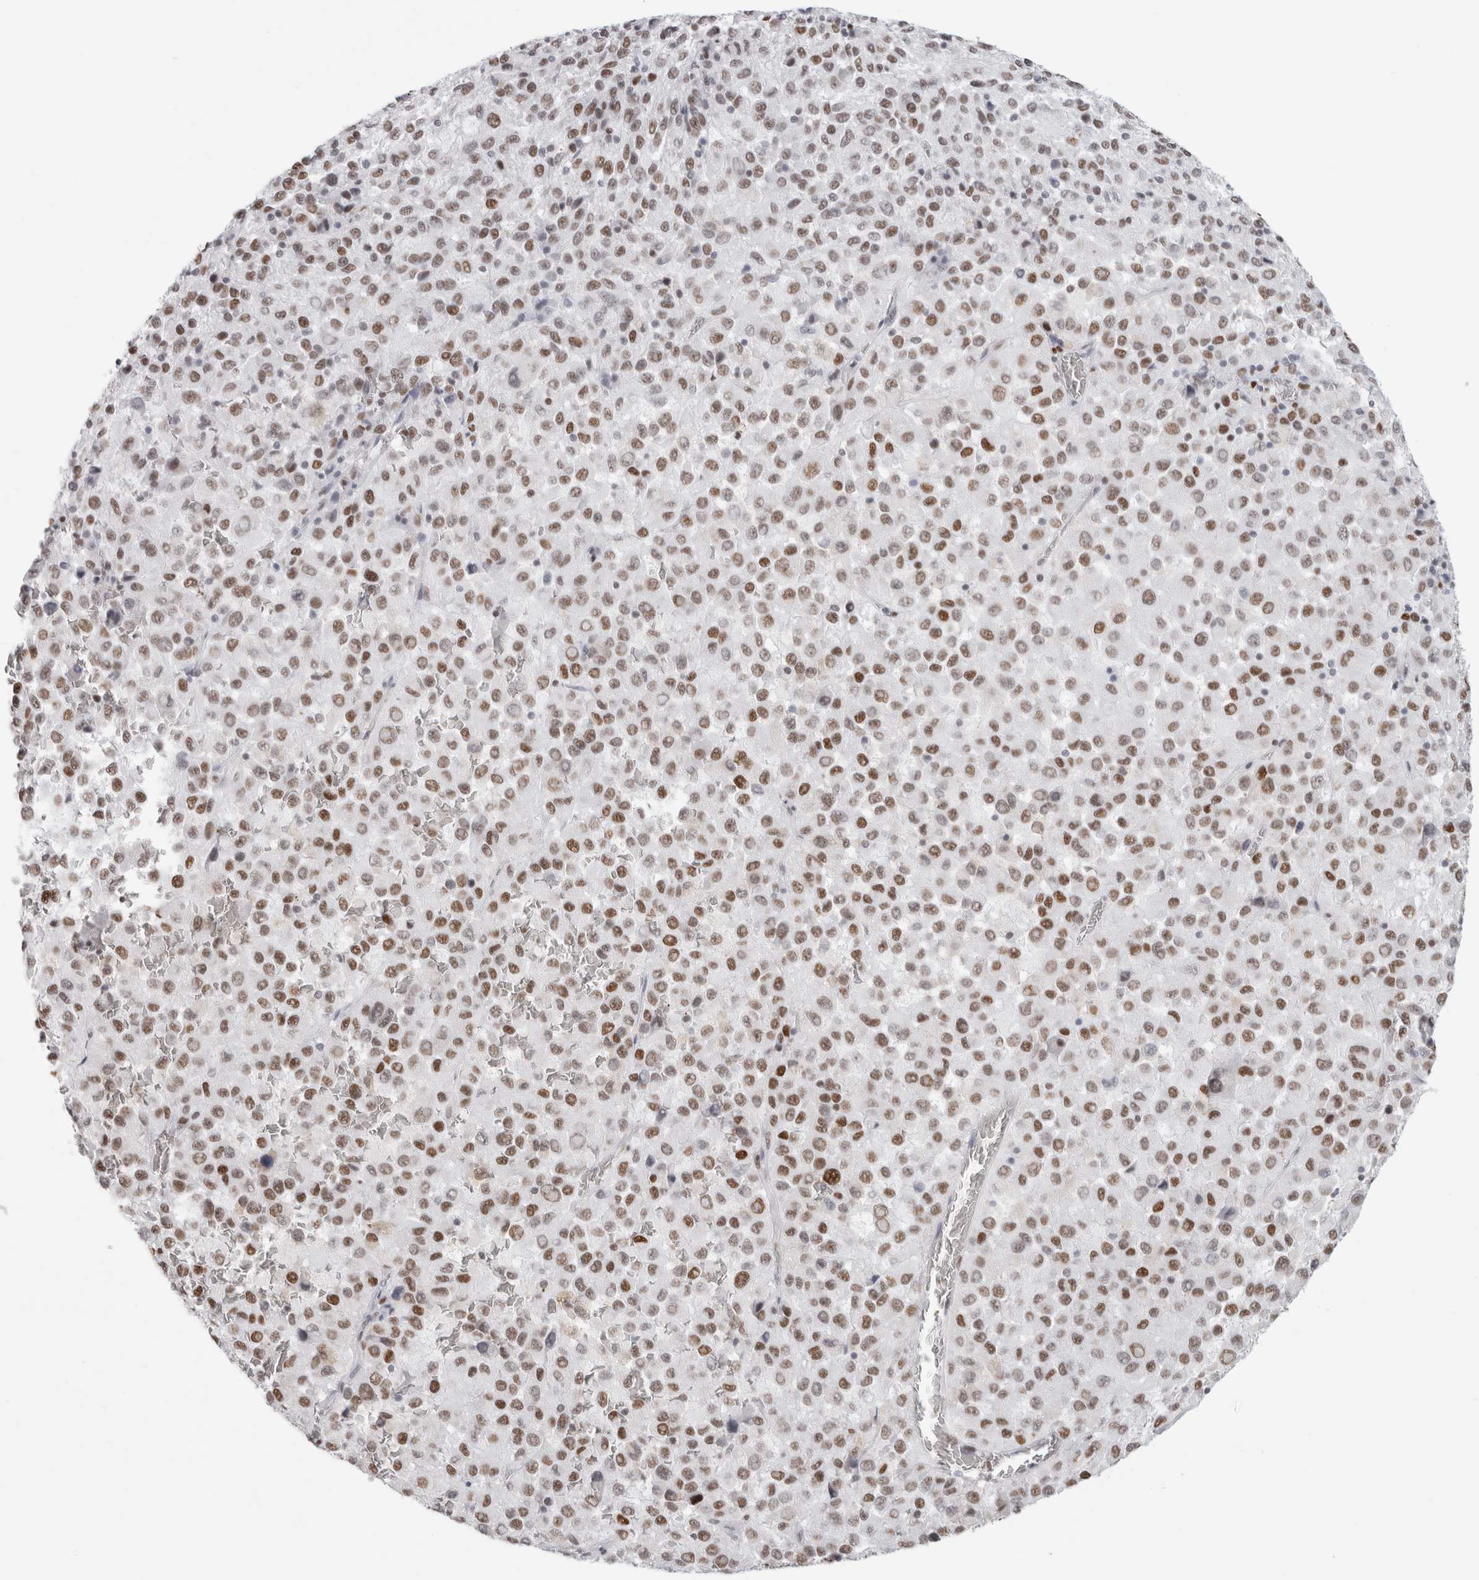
{"staining": {"intensity": "moderate", "quantity": ">75%", "location": "nuclear"}, "tissue": "melanoma", "cell_type": "Tumor cells", "image_type": "cancer", "snomed": [{"axis": "morphology", "description": "Malignant melanoma, Metastatic site"}, {"axis": "topography", "description": "Lung"}], "caption": "High-magnification brightfield microscopy of melanoma stained with DAB (3,3'-diaminobenzidine) (brown) and counterstained with hematoxylin (blue). tumor cells exhibit moderate nuclear positivity is identified in approximately>75% of cells. Nuclei are stained in blue.", "gene": "SMARCC1", "patient": {"sex": "male", "age": 64}}